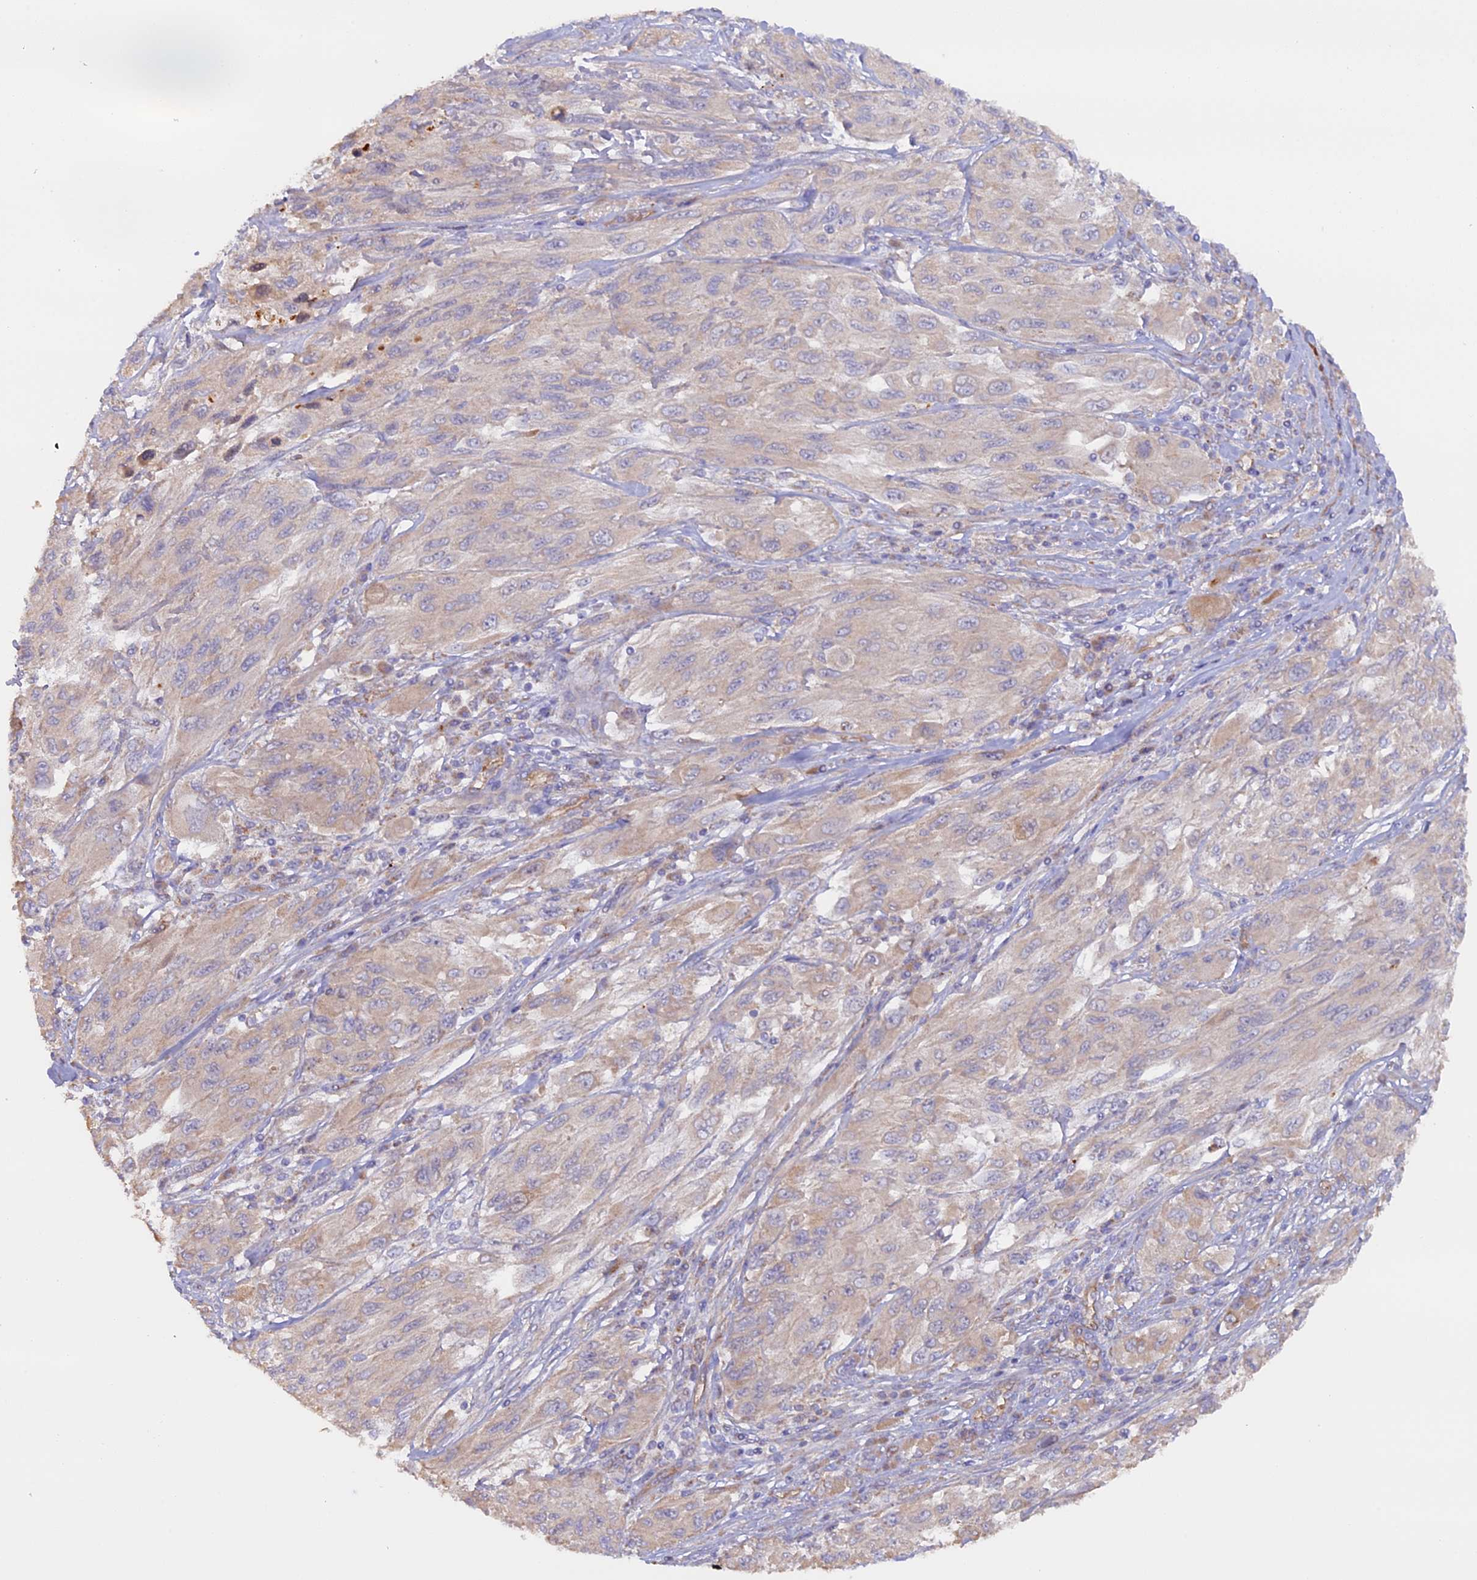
{"staining": {"intensity": "negative", "quantity": "none", "location": "none"}, "tissue": "melanoma", "cell_type": "Tumor cells", "image_type": "cancer", "snomed": [{"axis": "morphology", "description": "Malignant melanoma, NOS"}, {"axis": "topography", "description": "Skin"}], "caption": "IHC of melanoma reveals no positivity in tumor cells.", "gene": "DUS3L", "patient": {"sex": "female", "age": 91}}